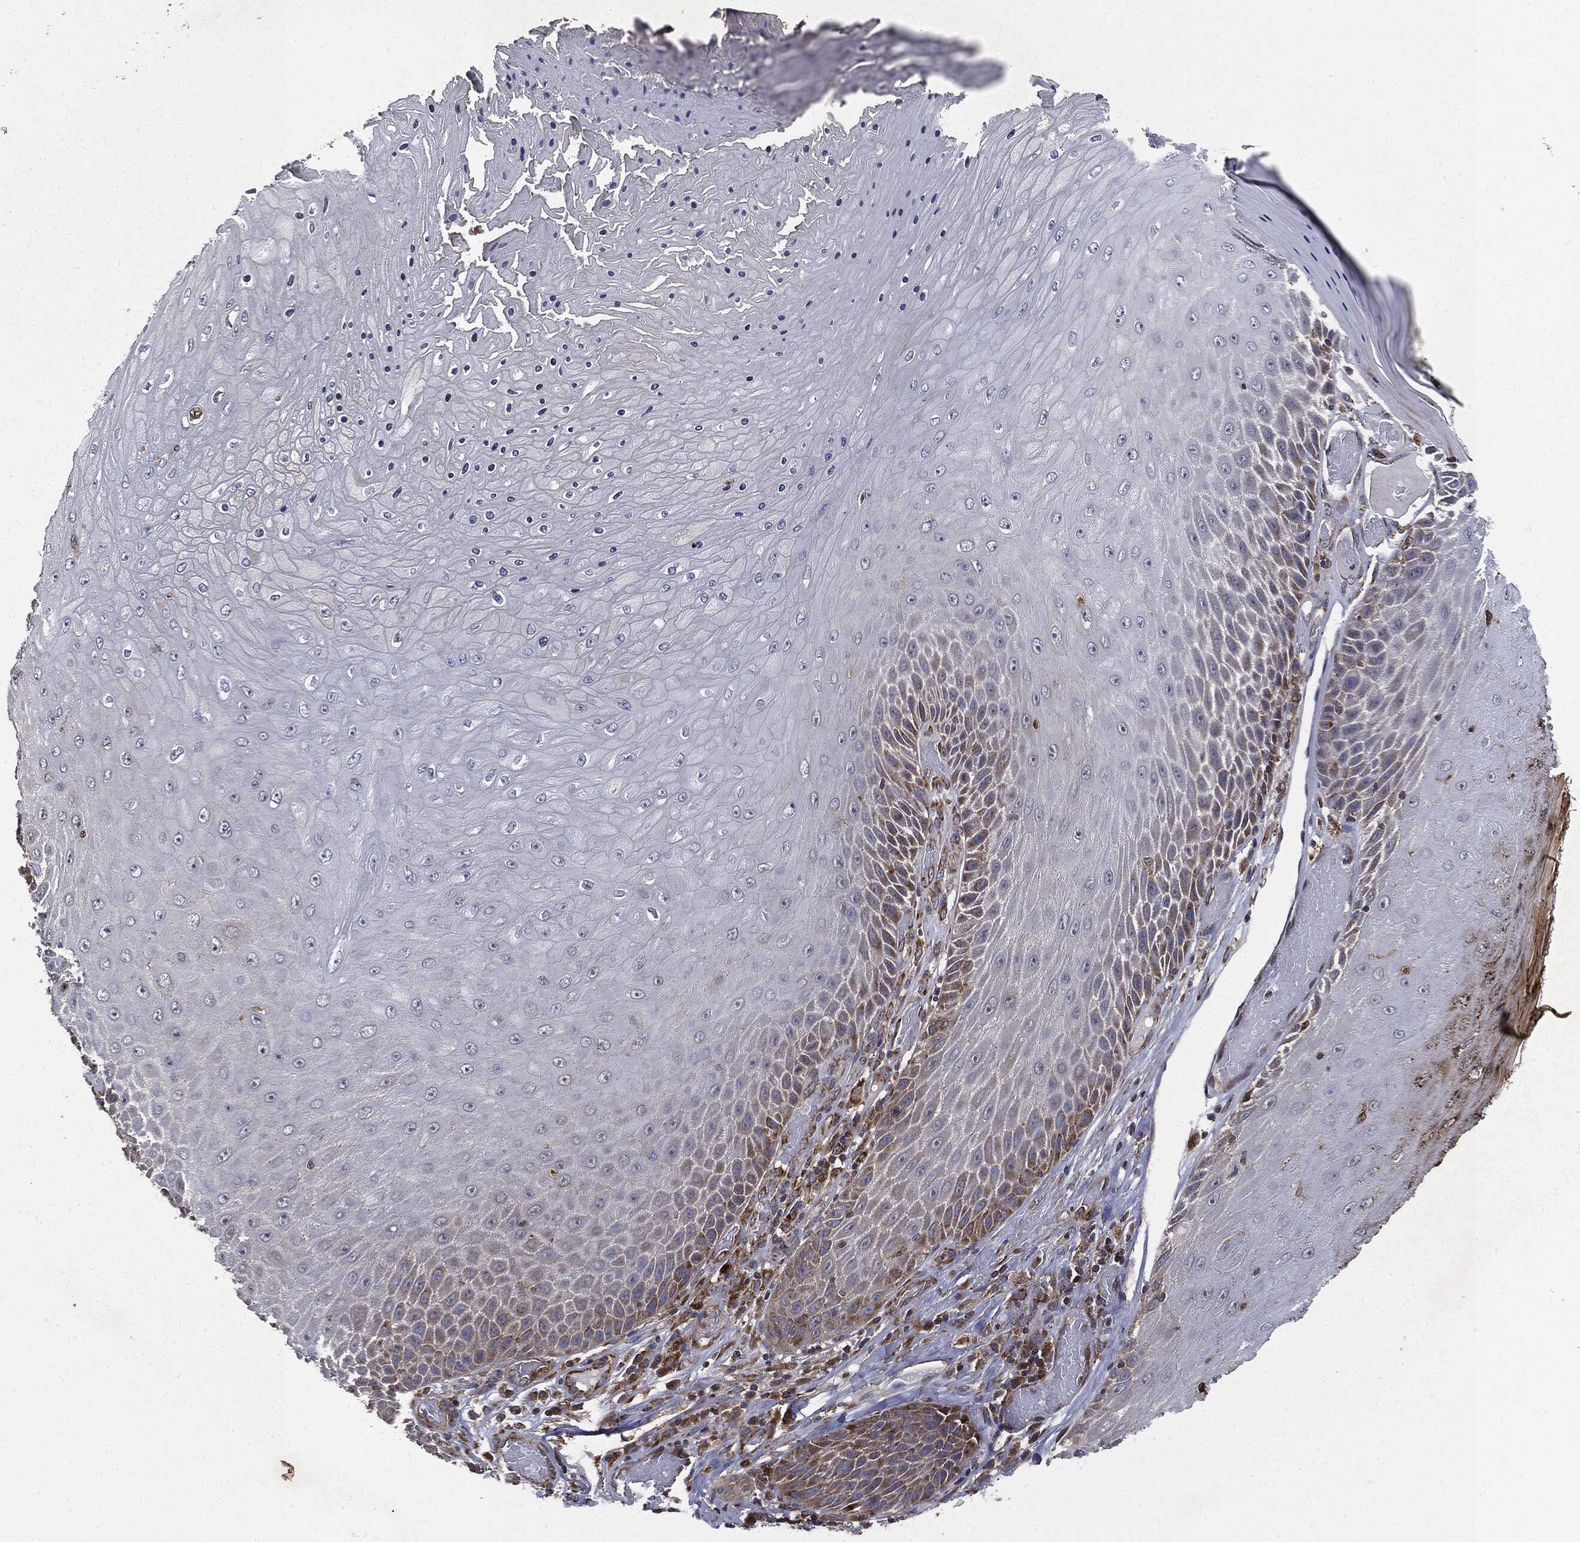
{"staining": {"intensity": "moderate", "quantity": "<25%", "location": "cytoplasmic/membranous"}, "tissue": "skin cancer", "cell_type": "Tumor cells", "image_type": "cancer", "snomed": [{"axis": "morphology", "description": "Squamous cell carcinoma, NOS"}, {"axis": "topography", "description": "Skin"}], "caption": "Immunohistochemistry of human skin cancer (squamous cell carcinoma) displays low levels of moderate cytoplasmic/membranous positivity in about <25% of tumor cells.", "gene": "PLOD3", "patient": {"sex": "male", "age": 62}}